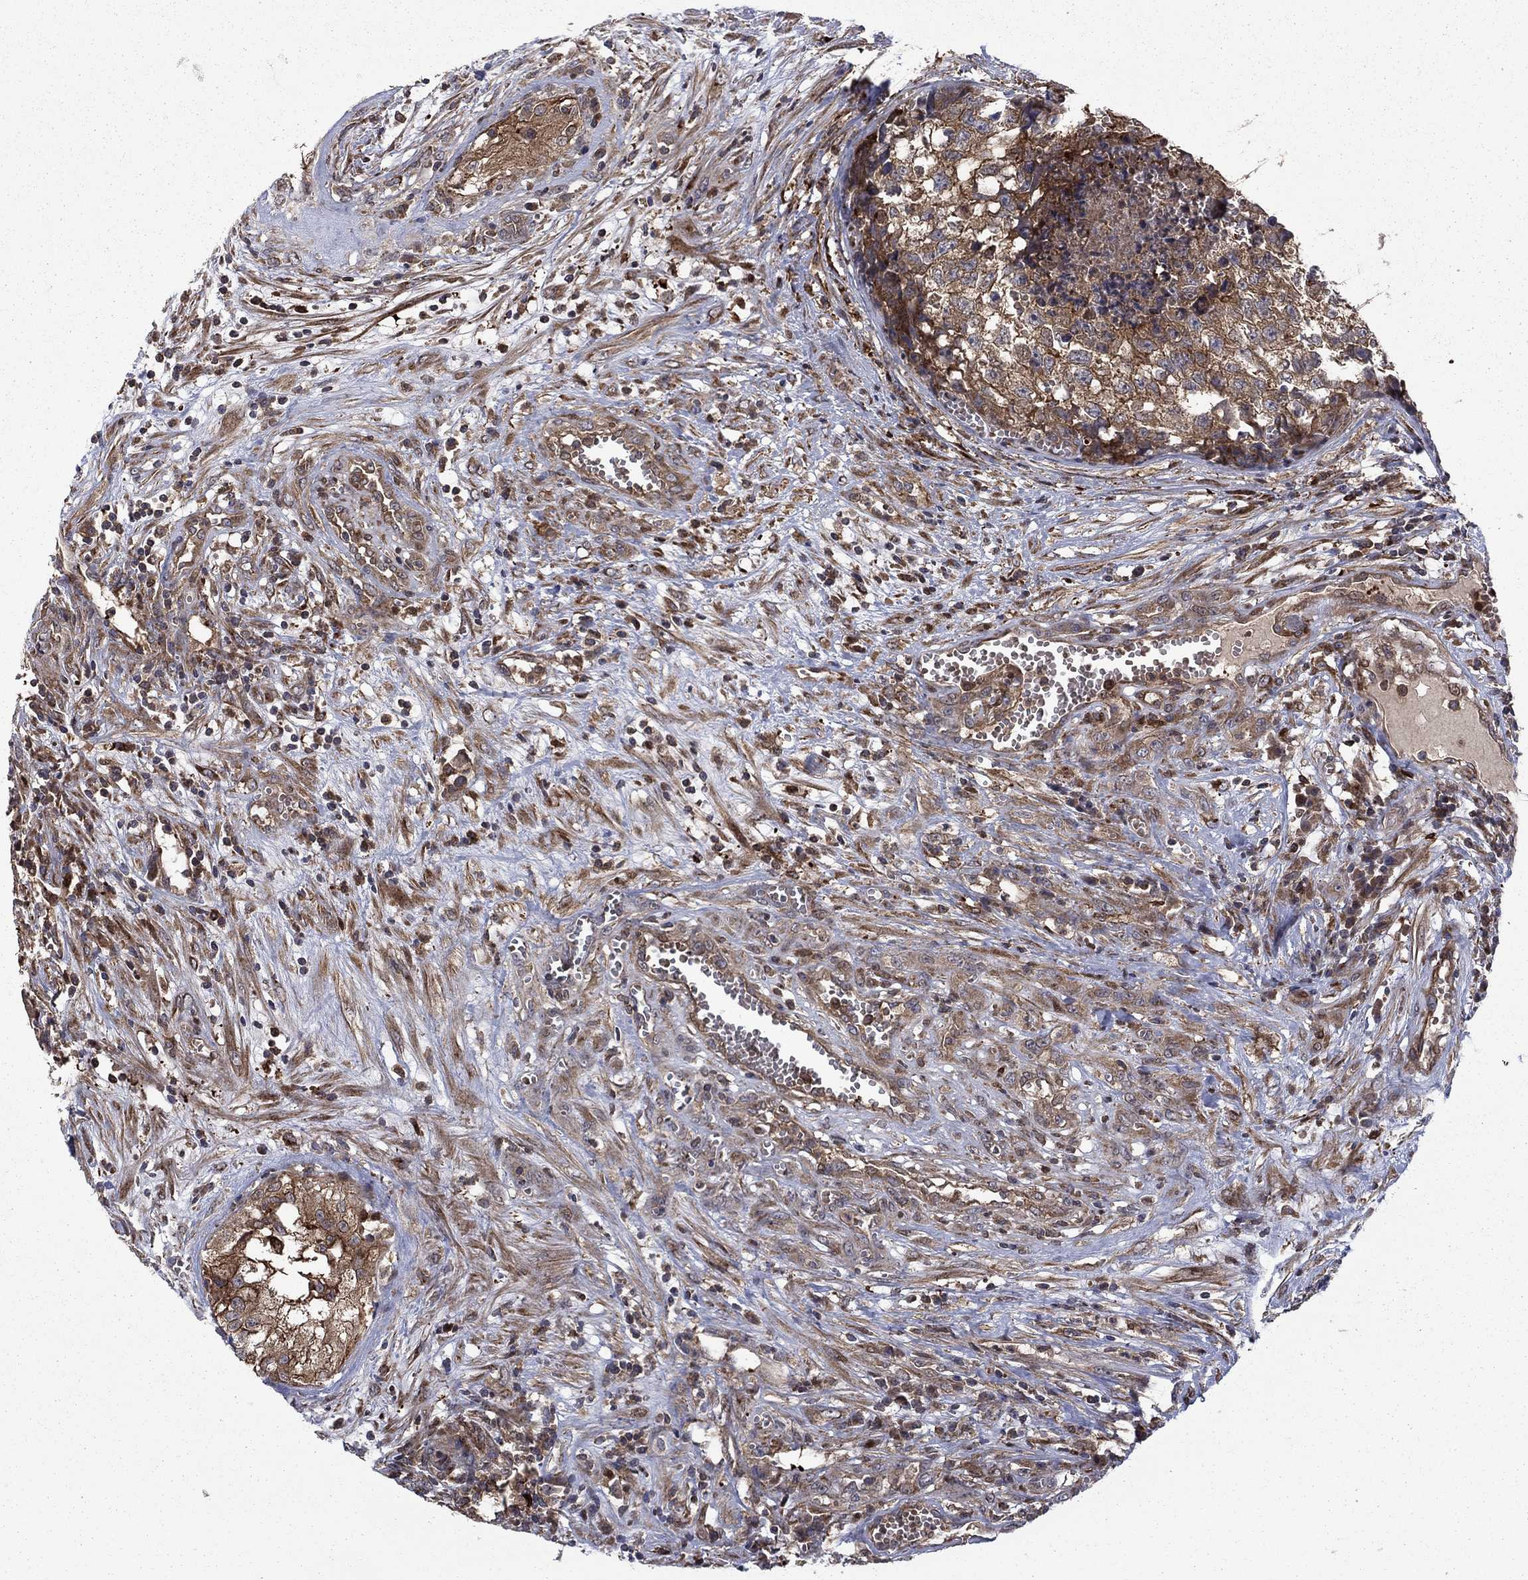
{"staining": {"intensity": "moderate", "quantity": ">75%", "location": "cytoplasmic/membranous"}, "tissue": "testis cancer", "cell_type": "Tumor cells", "image_type": "cancer", "snomed": [{"axis": "morphology", "description": "Seminoma, NOS"}, {"axis": "morphology", "description": "Carcinoma, Embryonal, NOS"}, {"axis": "topography", "description": "Testis"}], "caption": "Moderate cytoplasmic/membranous staining for a protein is seen in approximately >75% of tumor cells of testis cancer (embryonal carcinoma) using IHC.", "gene": "HDAC4", "patient": {"sex": "male", "age": 22}}